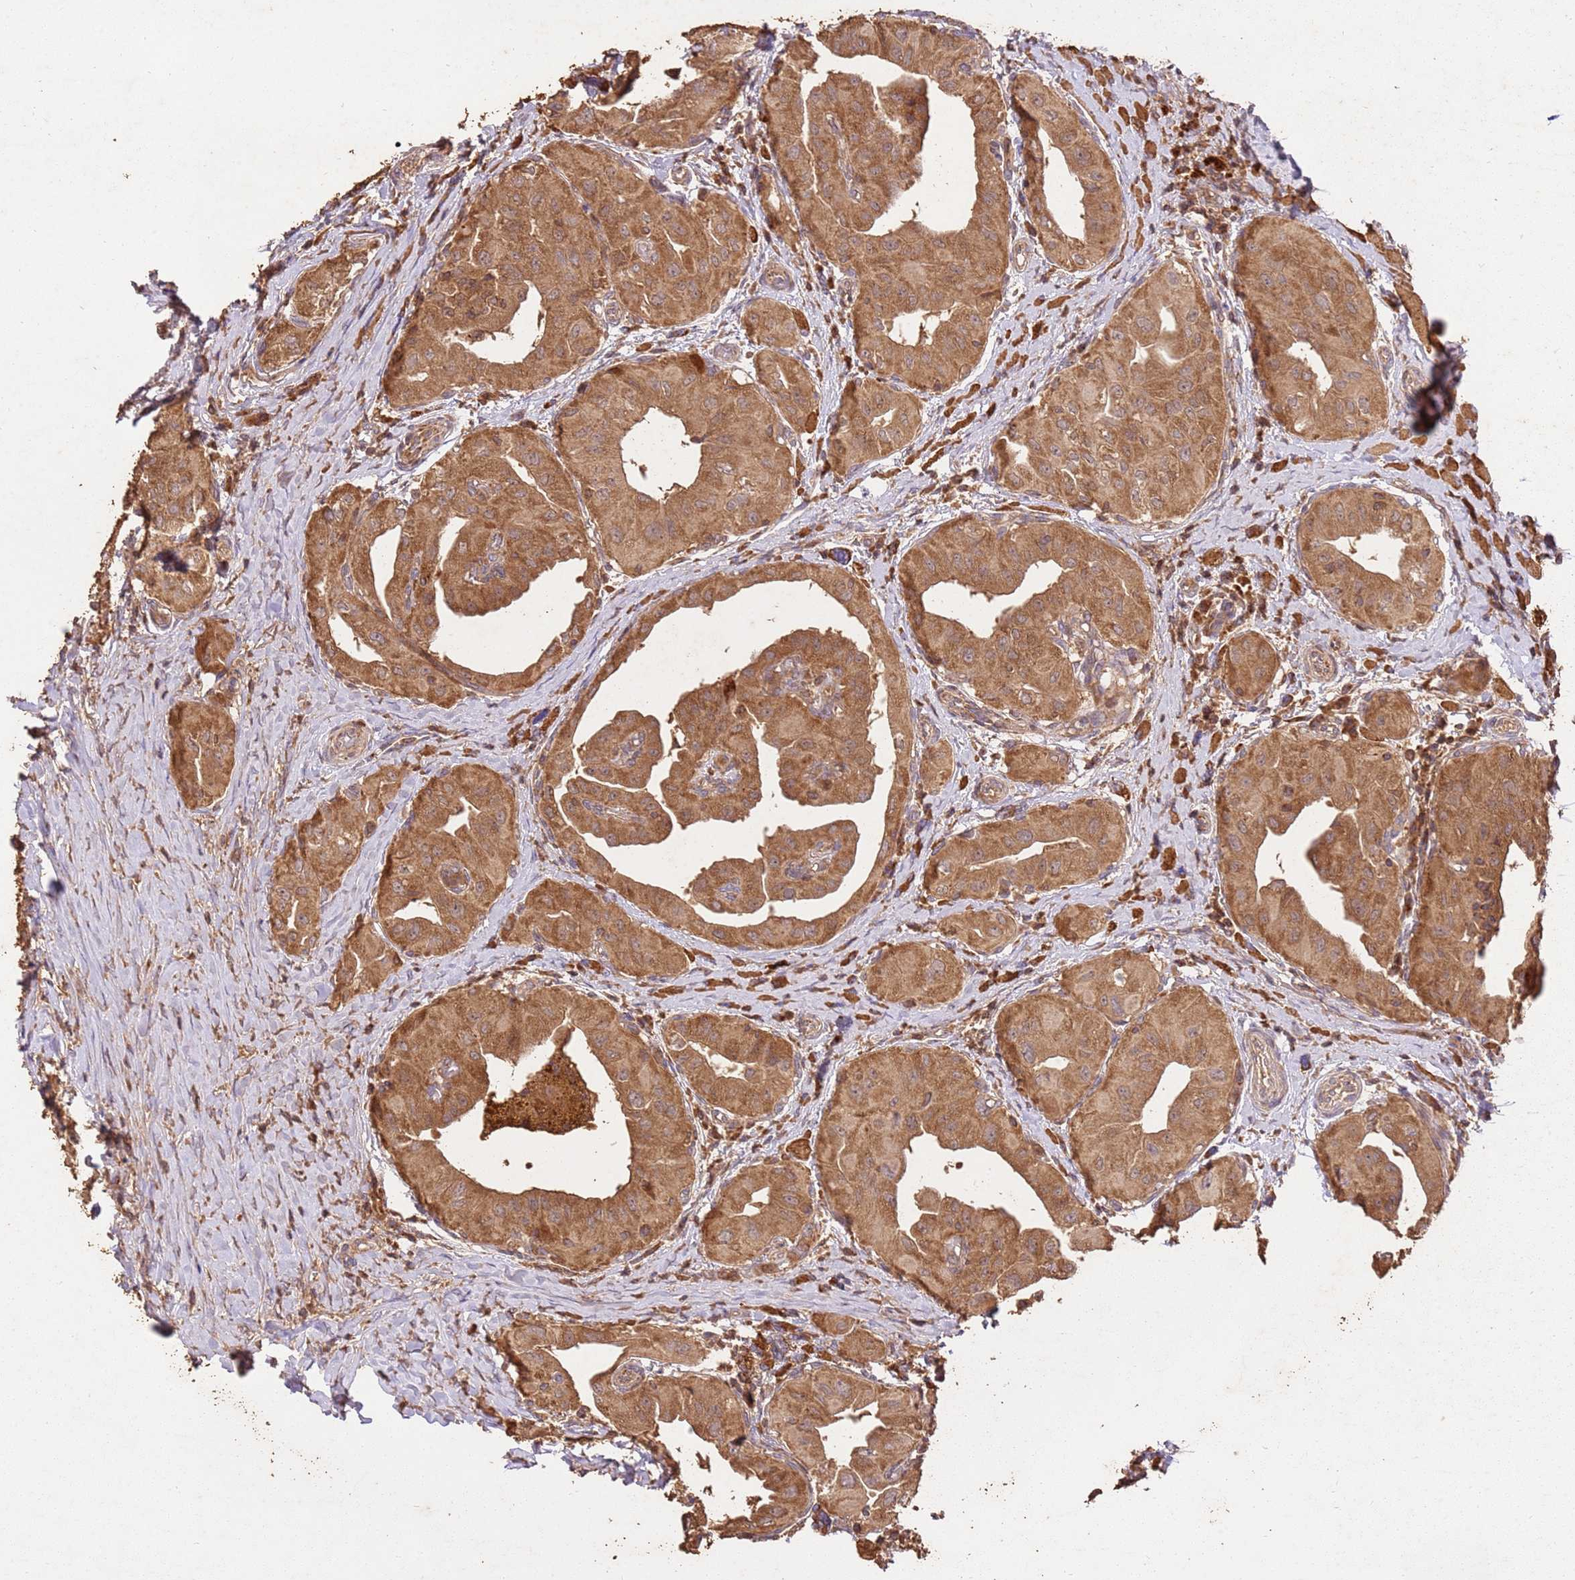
{"staining": {"intensity": "moderate", "quantity": ">75%", "location": "cytoplasmic/membranous"}, "tissue": "thyroid cancer", "cell_type": "Tumor cells", "image_type": "cancer", "snomed": [{"axis": "morphology", "description": "Papillary adenocarcinoma, NOS"}, {"axis": "topography", "description": "Thyroid gland"}], "caption": "This image demonstrates IHC staining of human thyroid cancer, with medium moderate cytoplasmic/membranous positivity in about >75% of tumor cells.", "gene": "LRRC28", "patient": {"sex": "female", "age": 59}}